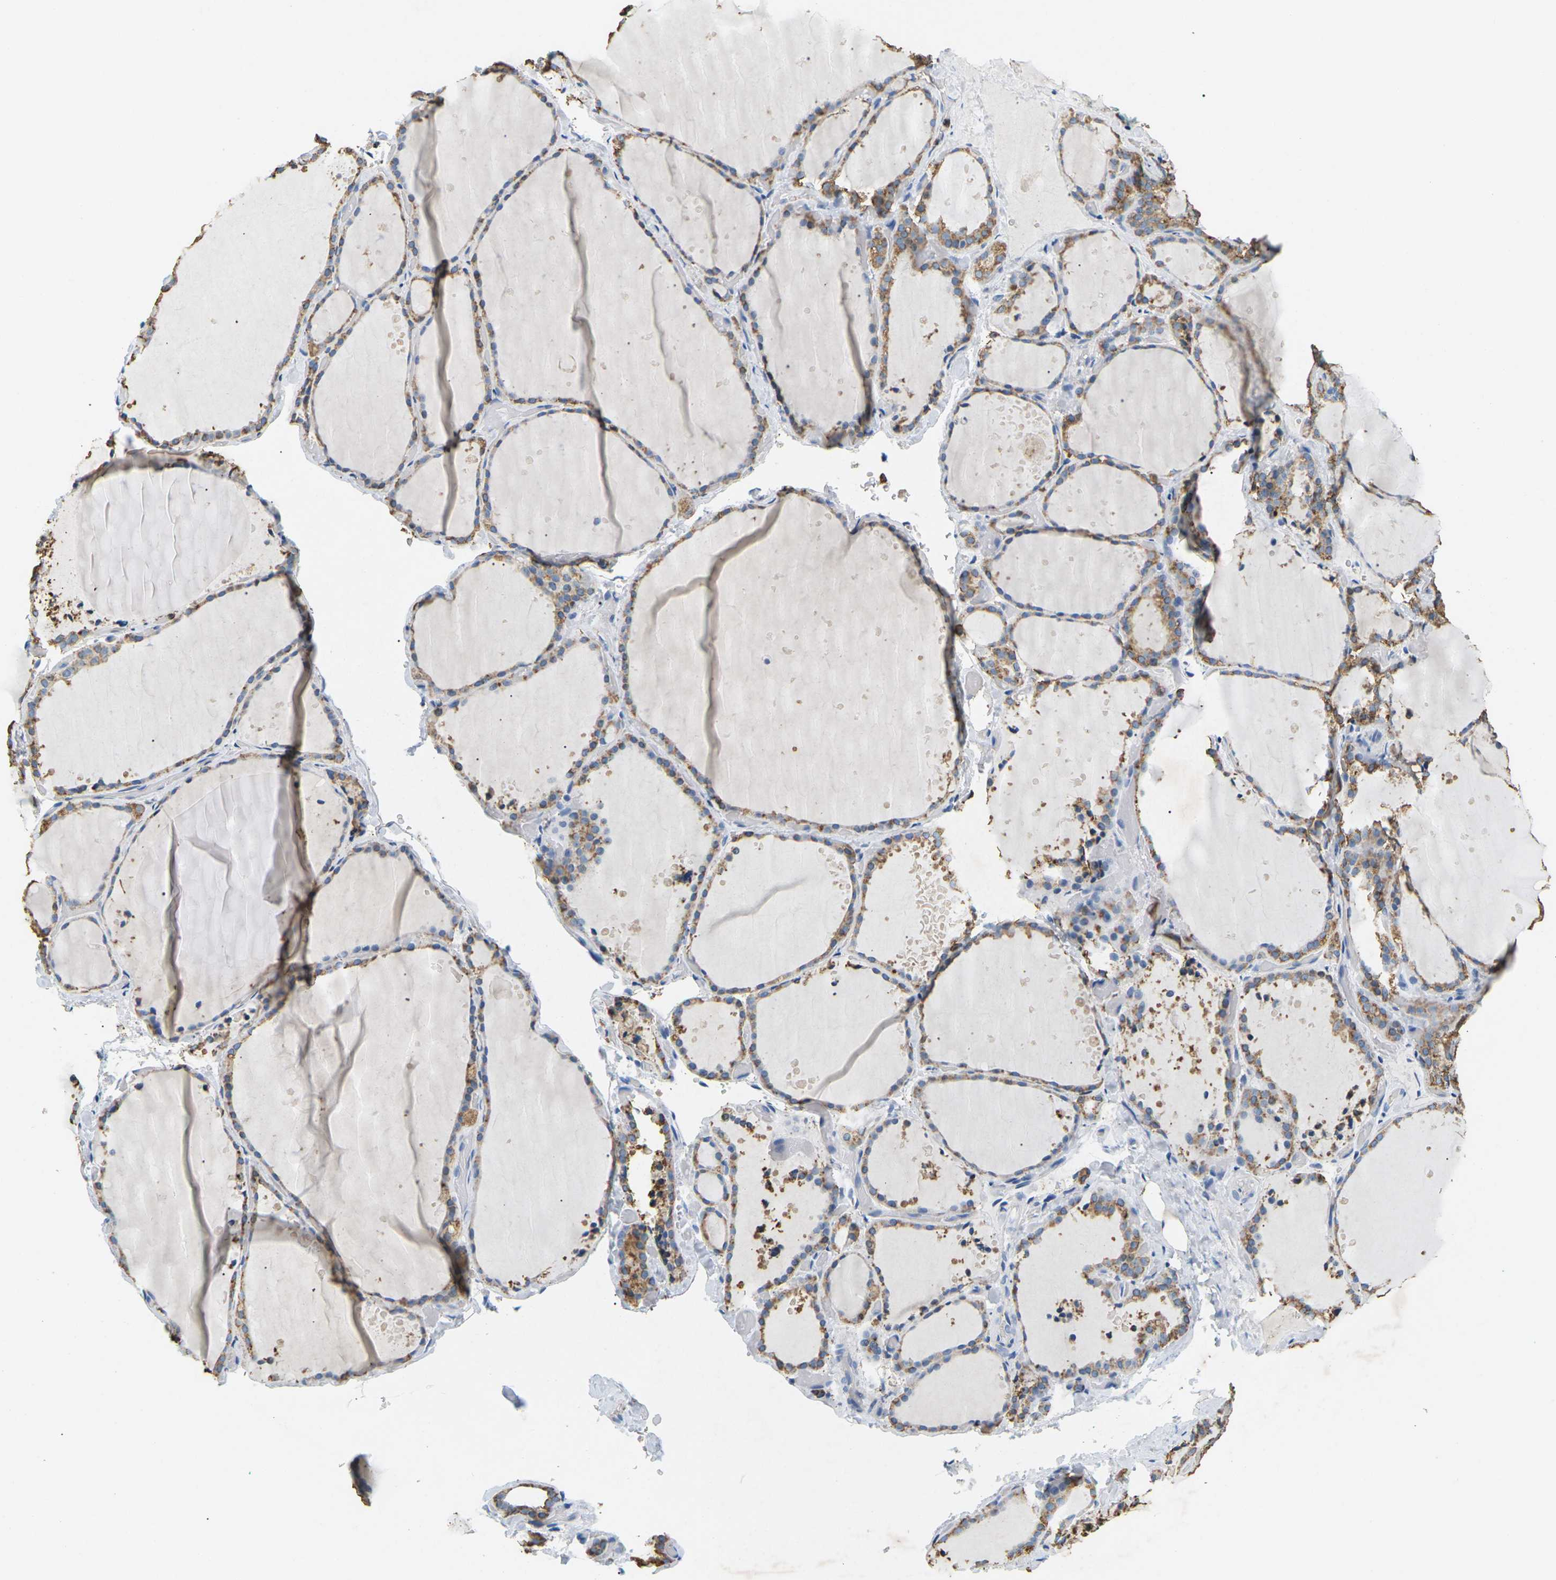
{"staining": {"intensity": "moderate", "quantity": ">75%", "location": "cytoplasmic/membranous"}, "tissue": "thyroid gland", "cell_type": "Glandular cells", "image_type": "normal", "snomed": [{"axis": "morphology", "description": "Normal tissue, NOS"}, {"axis": "topography", "description": "Thyroid gland"}], "caption": "A brown stain shows moderate cytoplasmic/membranous positivity of a protein in glandular cells of normal human thyroid gland. (DAB IHC with brightfield microscopy, high magnification).", "gene": "ADM", "patient": {"sex": "female", "age": 44}}